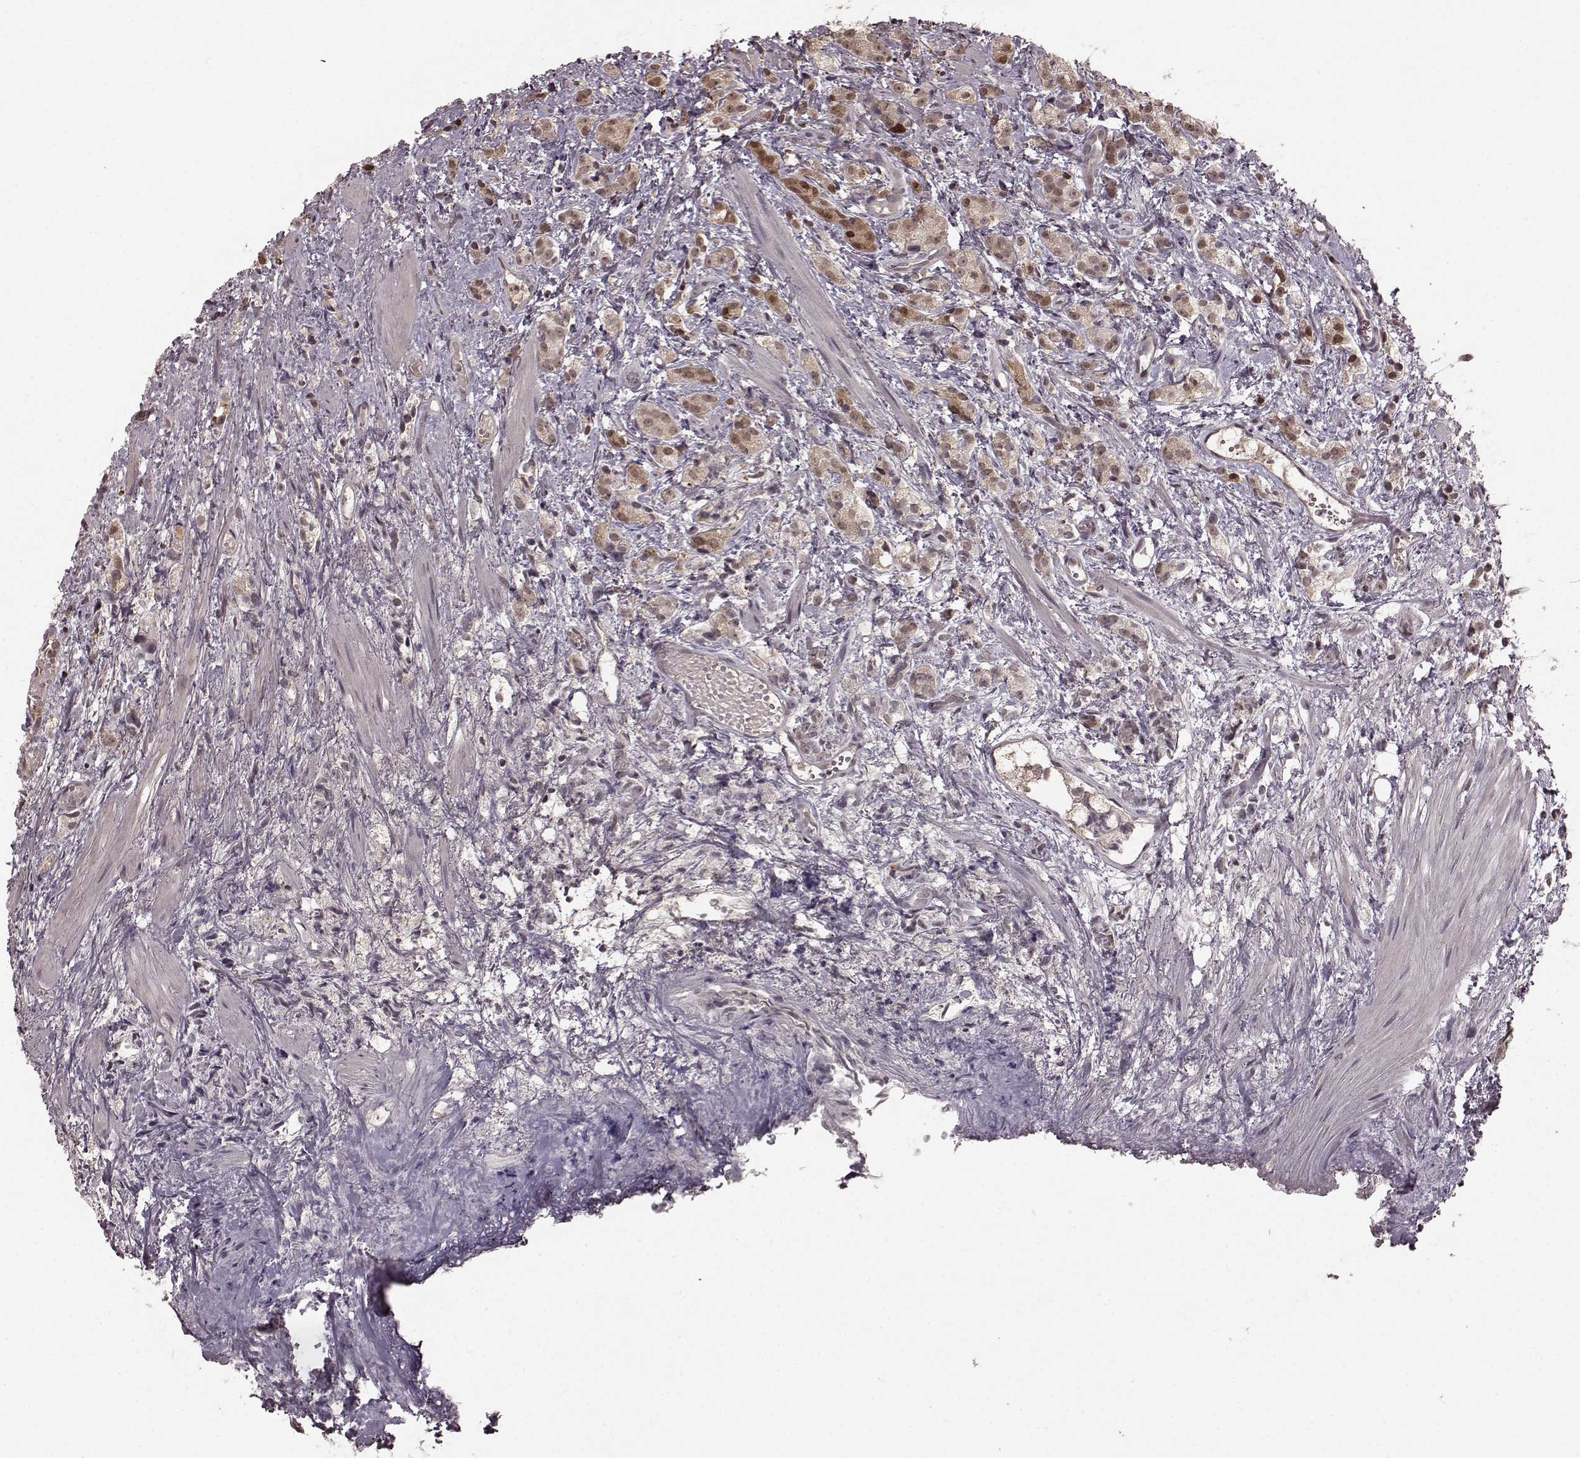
{"staining": {"intensity": "weak", "quantity": "25%-75%", "location": "cytoplasmic/membranous,nuclear"}, "tissue": "prostate cancer", "cell_type": "Tumor cells", "image_type": "cancer", "snomed": [{"axis": "morphology", "description": "Adenocarcinoma, High grade"}, {"axis": "topography", "description": "Prostate"}], "caption": "A brown stain shows weak cytoplasmic/membranous and nuclear staining of a protein in adenocarcinoma (high-grade) (prostate) tumor cells.", "gene": "GSS", "patient": {"sex": "male", "age": 53}}